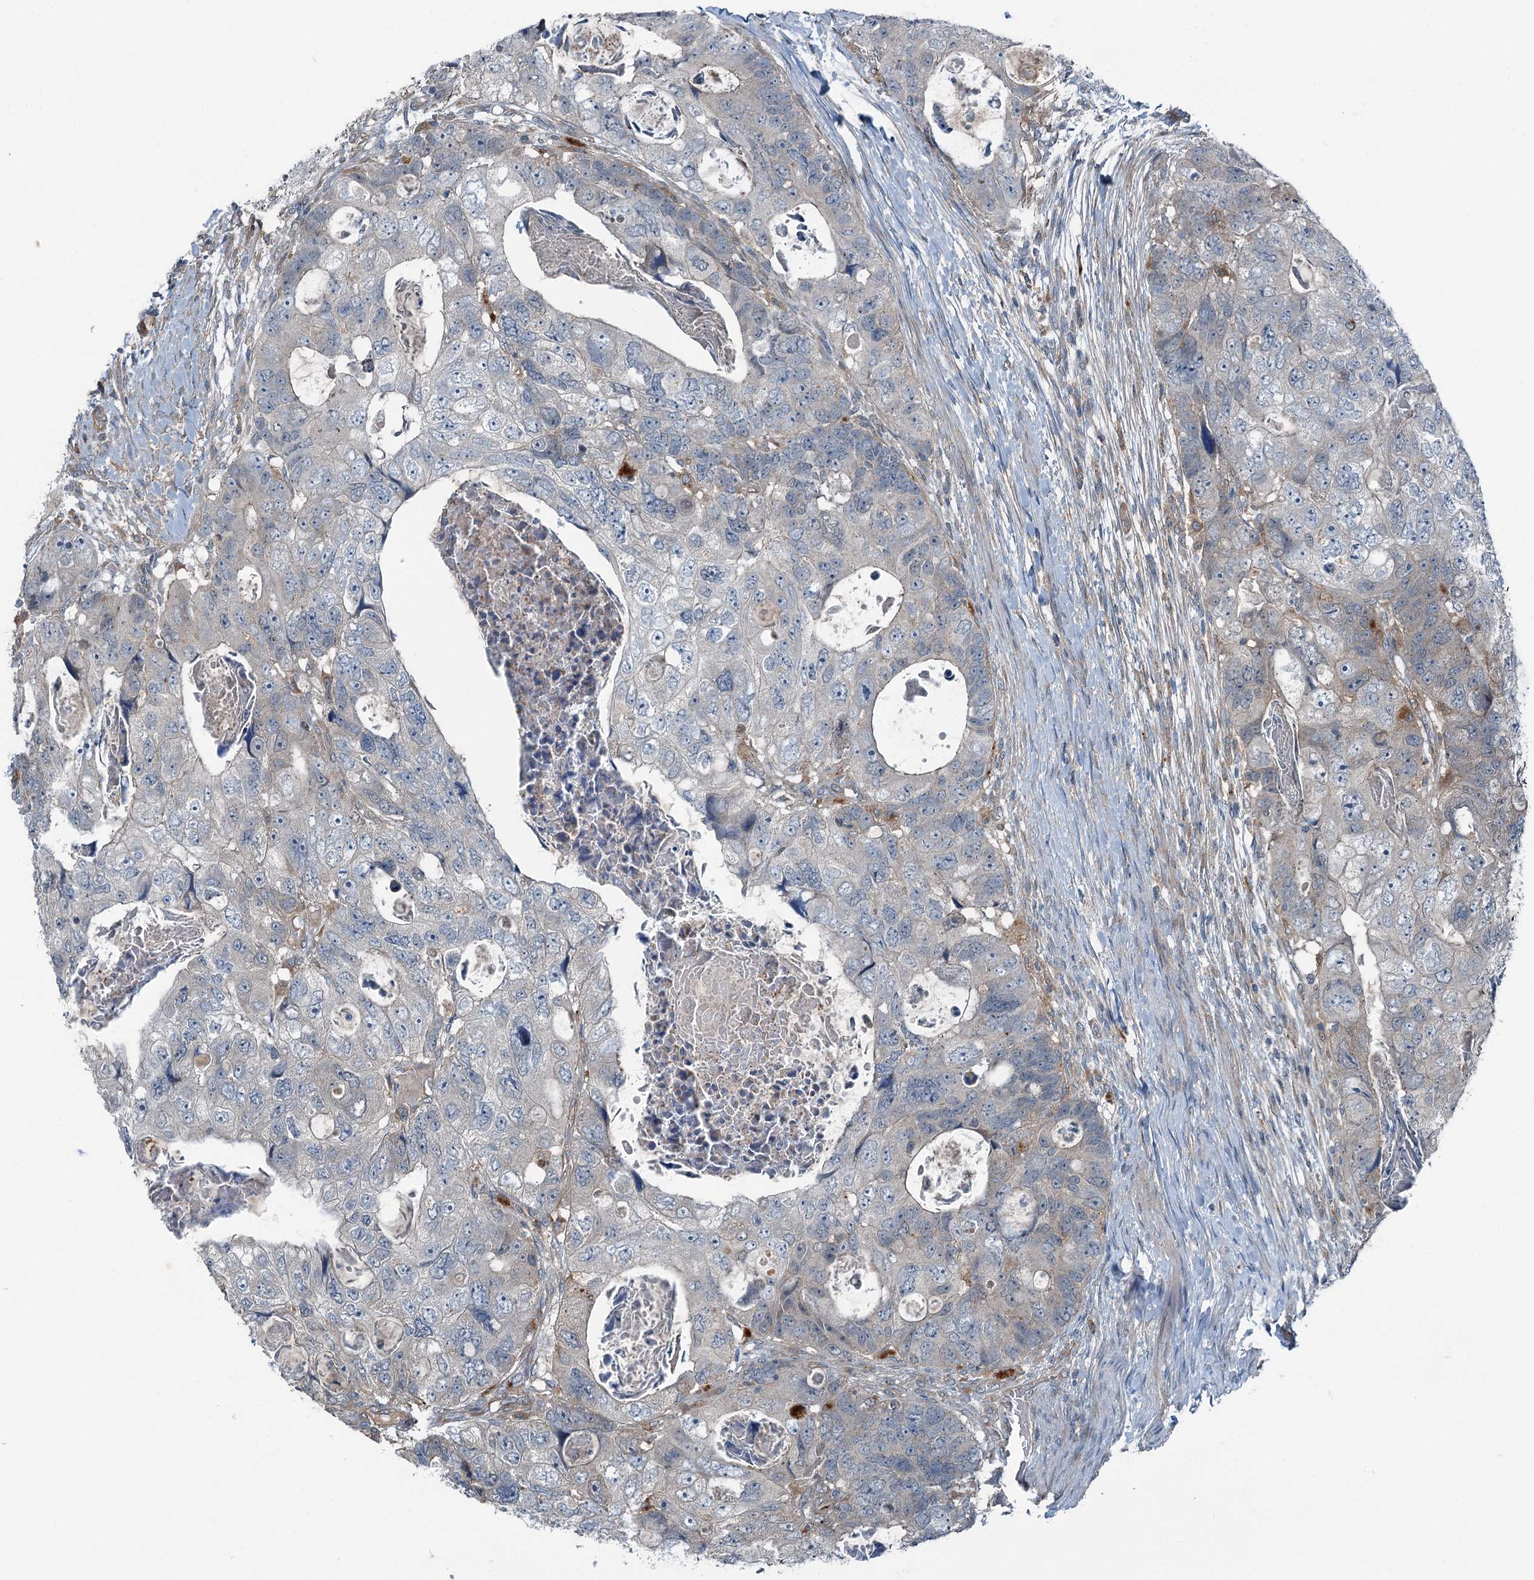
{"staining": {"intensity": "negative", "quantity": "none", "location": "none"}, "tissue": "colorectal cancer", "cell_type": "Tumor cells", "image_type": "cancer", "snomed": [{"axis": "morphology", "description": "Adenocarcinoma, NOS"}, {"axis": "topography", "description": "Rectum"}], "caption": "Immunohistochemistry photomicrograph of neoplastic tissue: colorectal adenocarcinoma stained with DAB demonstrates no significant protein positivity in tumor cells.", "gene": "AXL", "patient": {"sex": "male", "age": 59}}